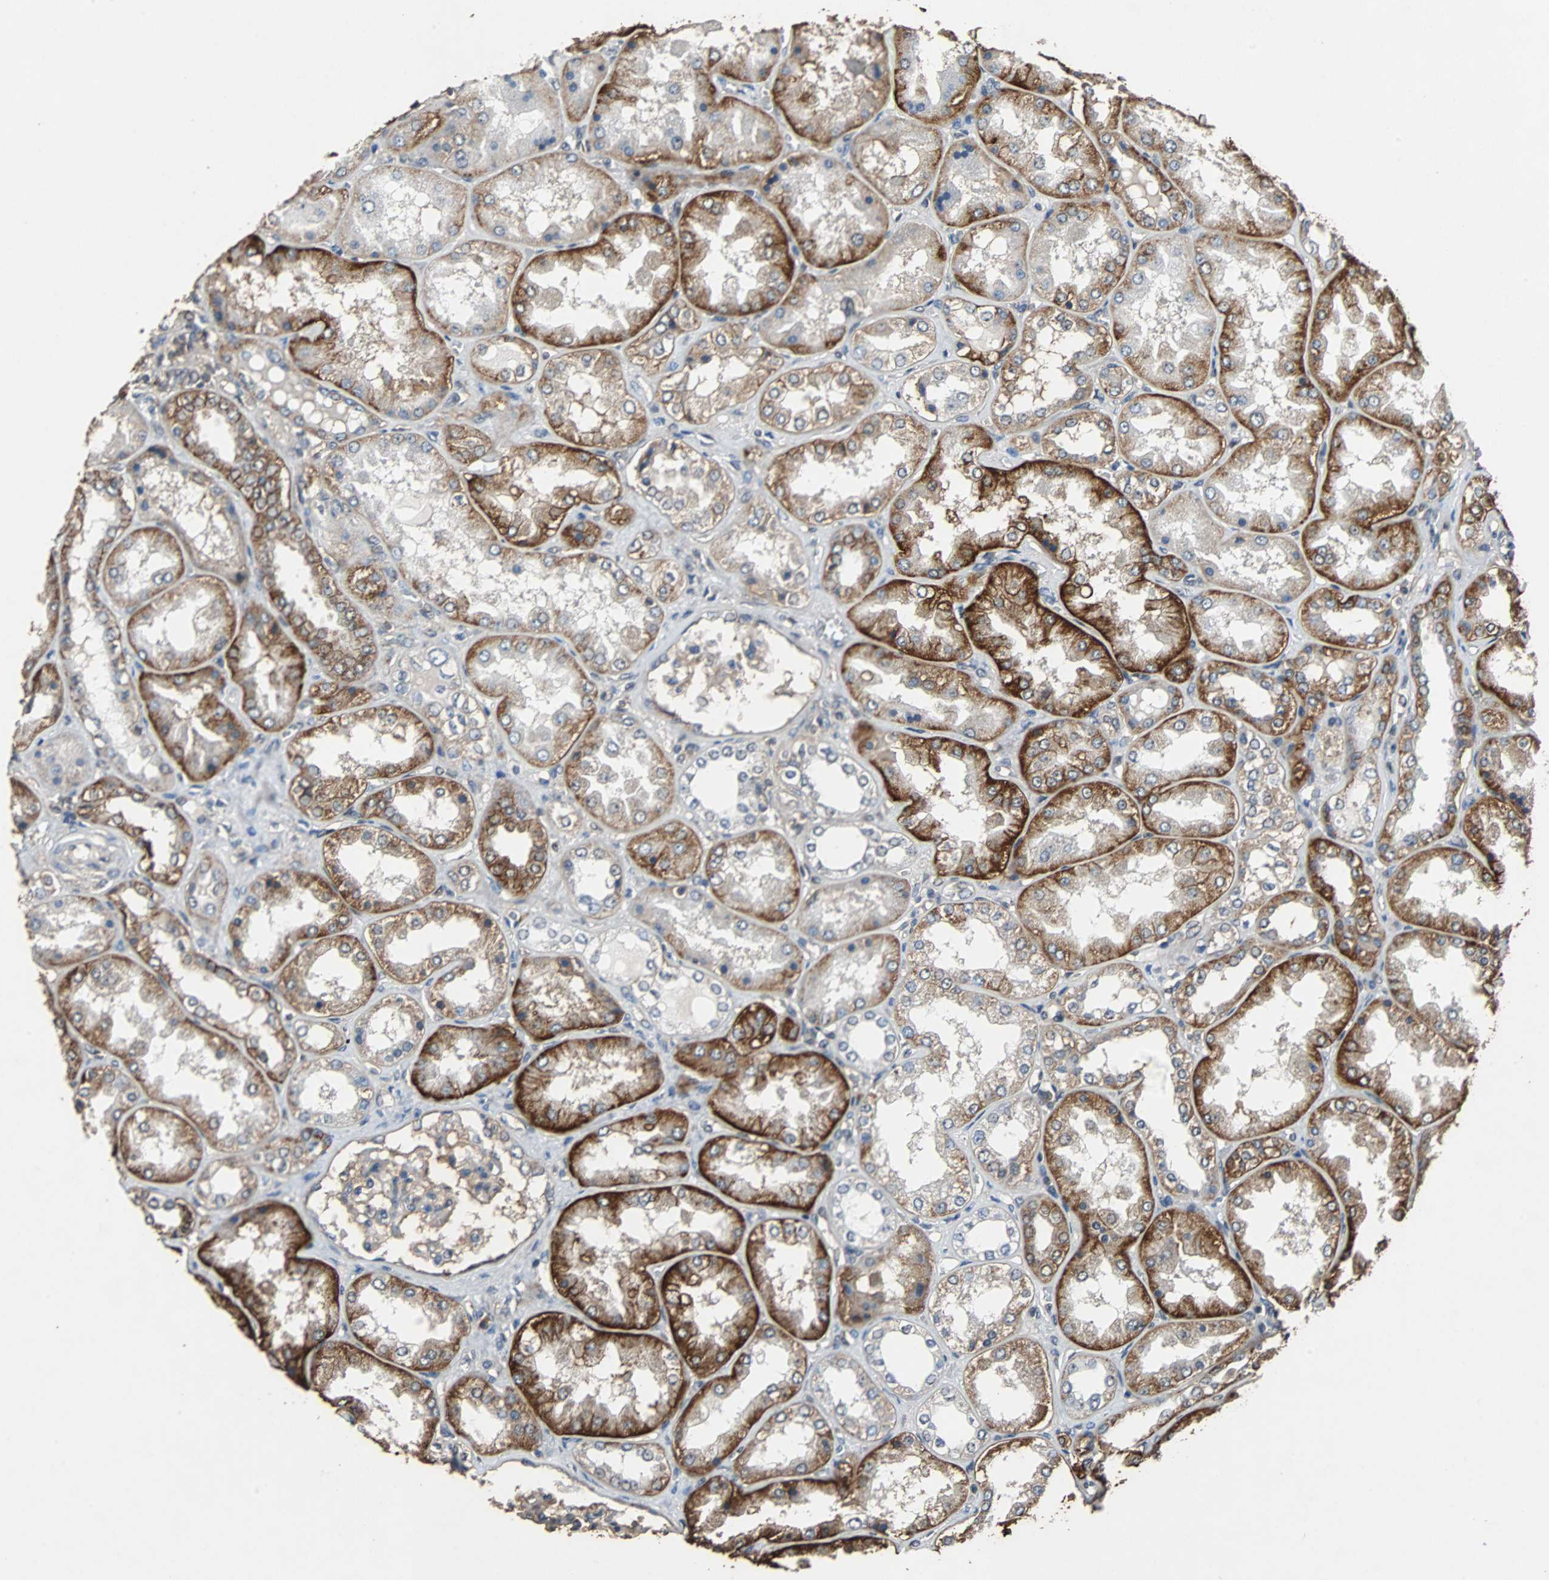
{"staining": {"intensity": "moderate", "quantity": "25%-75%", "location": "cytoplasmic/membranous,nuclear"}, "tissue": "kidney", "cell_type": "Cells in glomeruli", "image_type": "normal", "snomed": [{"axis": "morphology", "description": "Normal tissue, NOS"}, {"axis": "topography", "description": "Kidney"}], "caption": "The immunohistochemical stain shows moderate cytoplasmic/membranous,nuclear positivity in cells in glomeruli of normal kidney.", "gene": "NDRG1", "patient": {"sex": "female", "age": 56}}